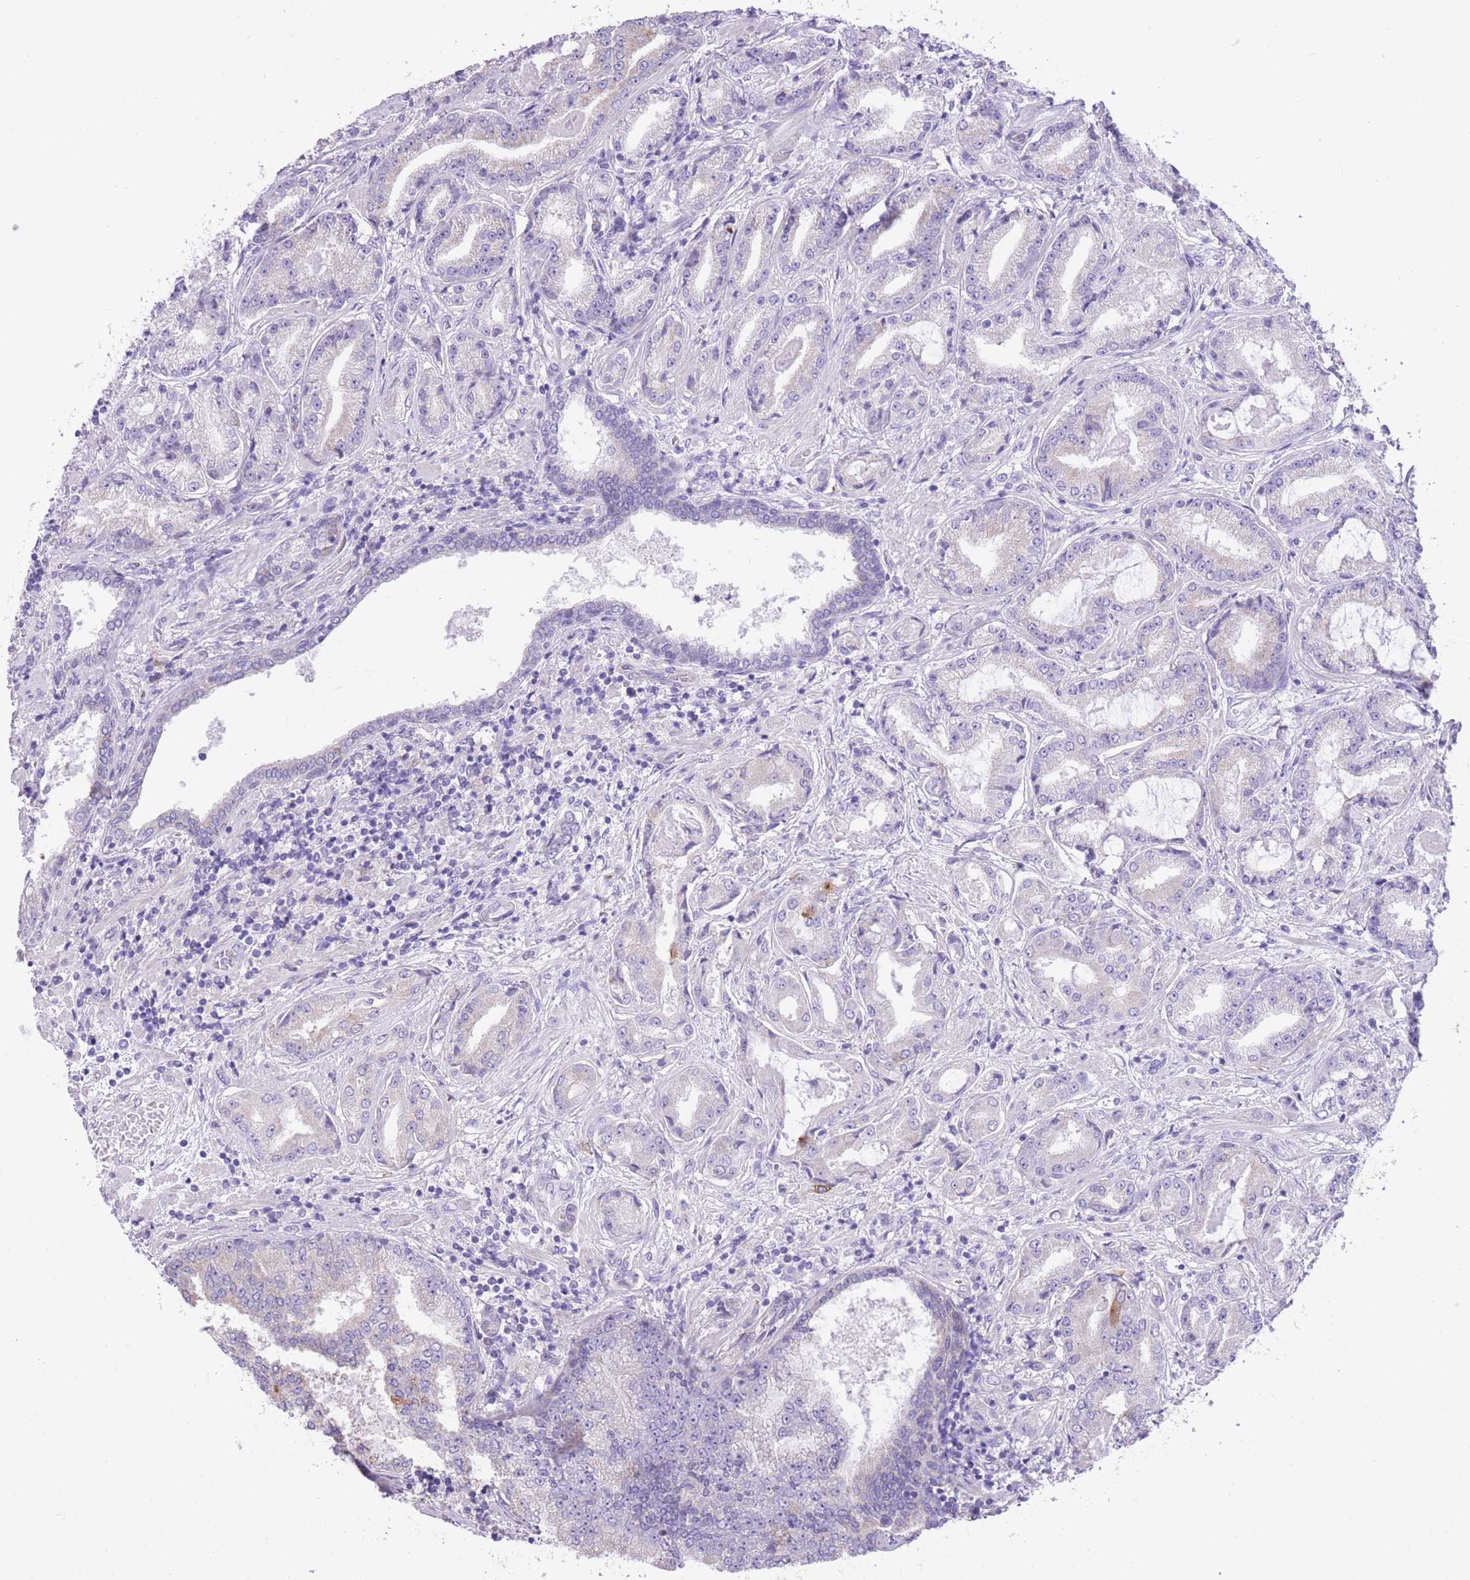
{"staining": {"intensity": "moderate", "quantity": "<25%", "location": "cytoplasmic/membranous"}, "tissue": "prostate cancer", "cell_type": "Tumor cells", "image_type": "cancer", "snomed": [{"axis": "morphology", "description": "Adenocarcinoma, High grade"}, {"axis": "topography", "description": "Prostate"}], "caption": "Prostate adenocarcinoma (high-grade) stained with immunohistochemistry (IHC) displays moderate cytoplasmic/membranous positivity in approximately <25% of tumor cells. The staining is performed using DAB brown chromogen to label protein expression. The nuclei are counter-stained blue using hematoxylin.", "gene": "RHOU", "patient": {"sex": "male", "age": 68}}